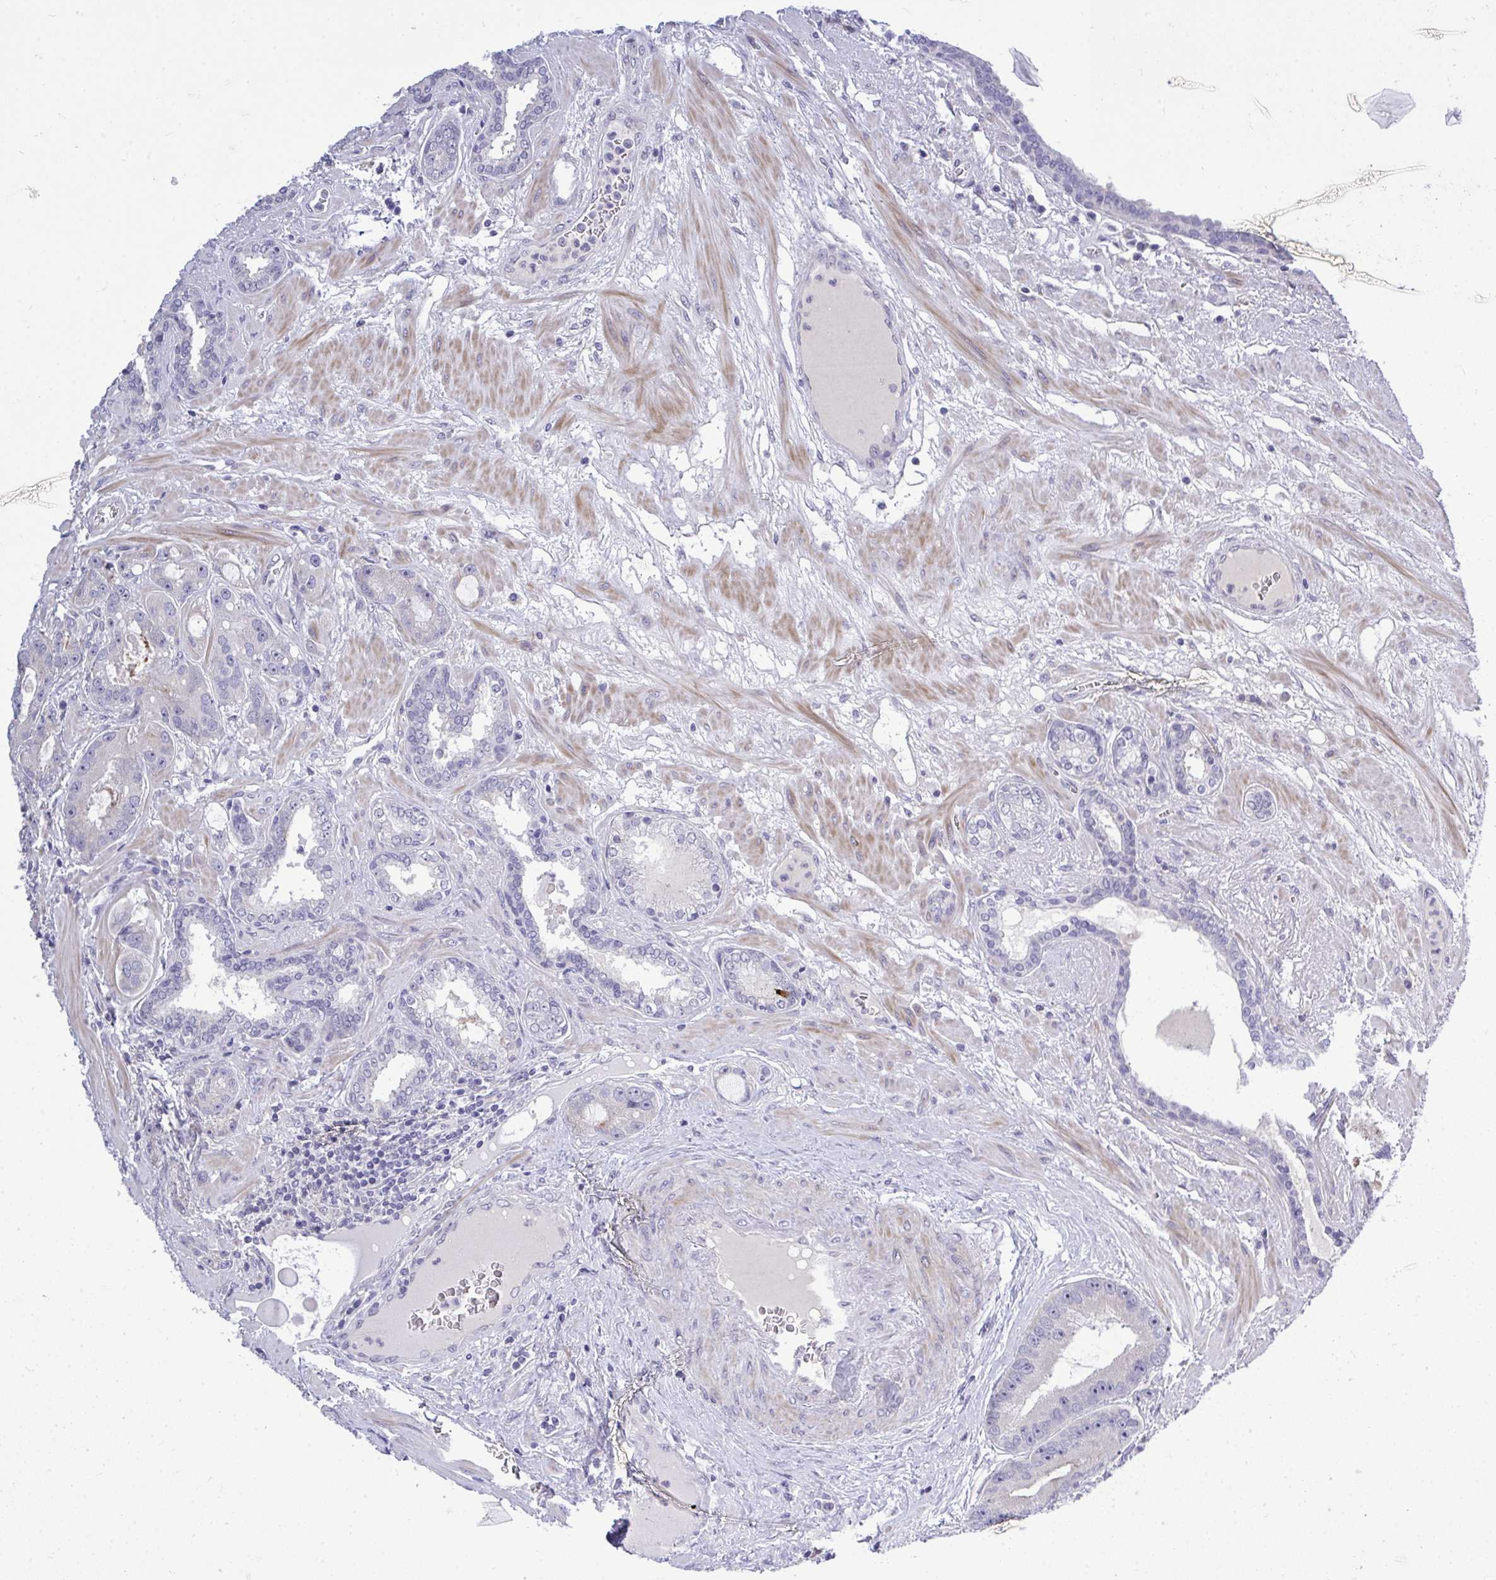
{"staining": {"intensity": "negative", "quantity": "none", "location": "none"}, "tissue": "prostate cancer", "cell_type": "Tumor cells", "image_type": "cancer", "snomed": [{"axis": "morphology", "description": "Adenocarcinoma, High grade"}, {"axis": "topography", "description": "Prostate"}], "caption": "Micrograph shows no protein staining in tumor cells of prostate high-grade adenocarcinoma tissue.", "gene": "HMBOX1", "patient": {"sex": "male", "age": 65}}